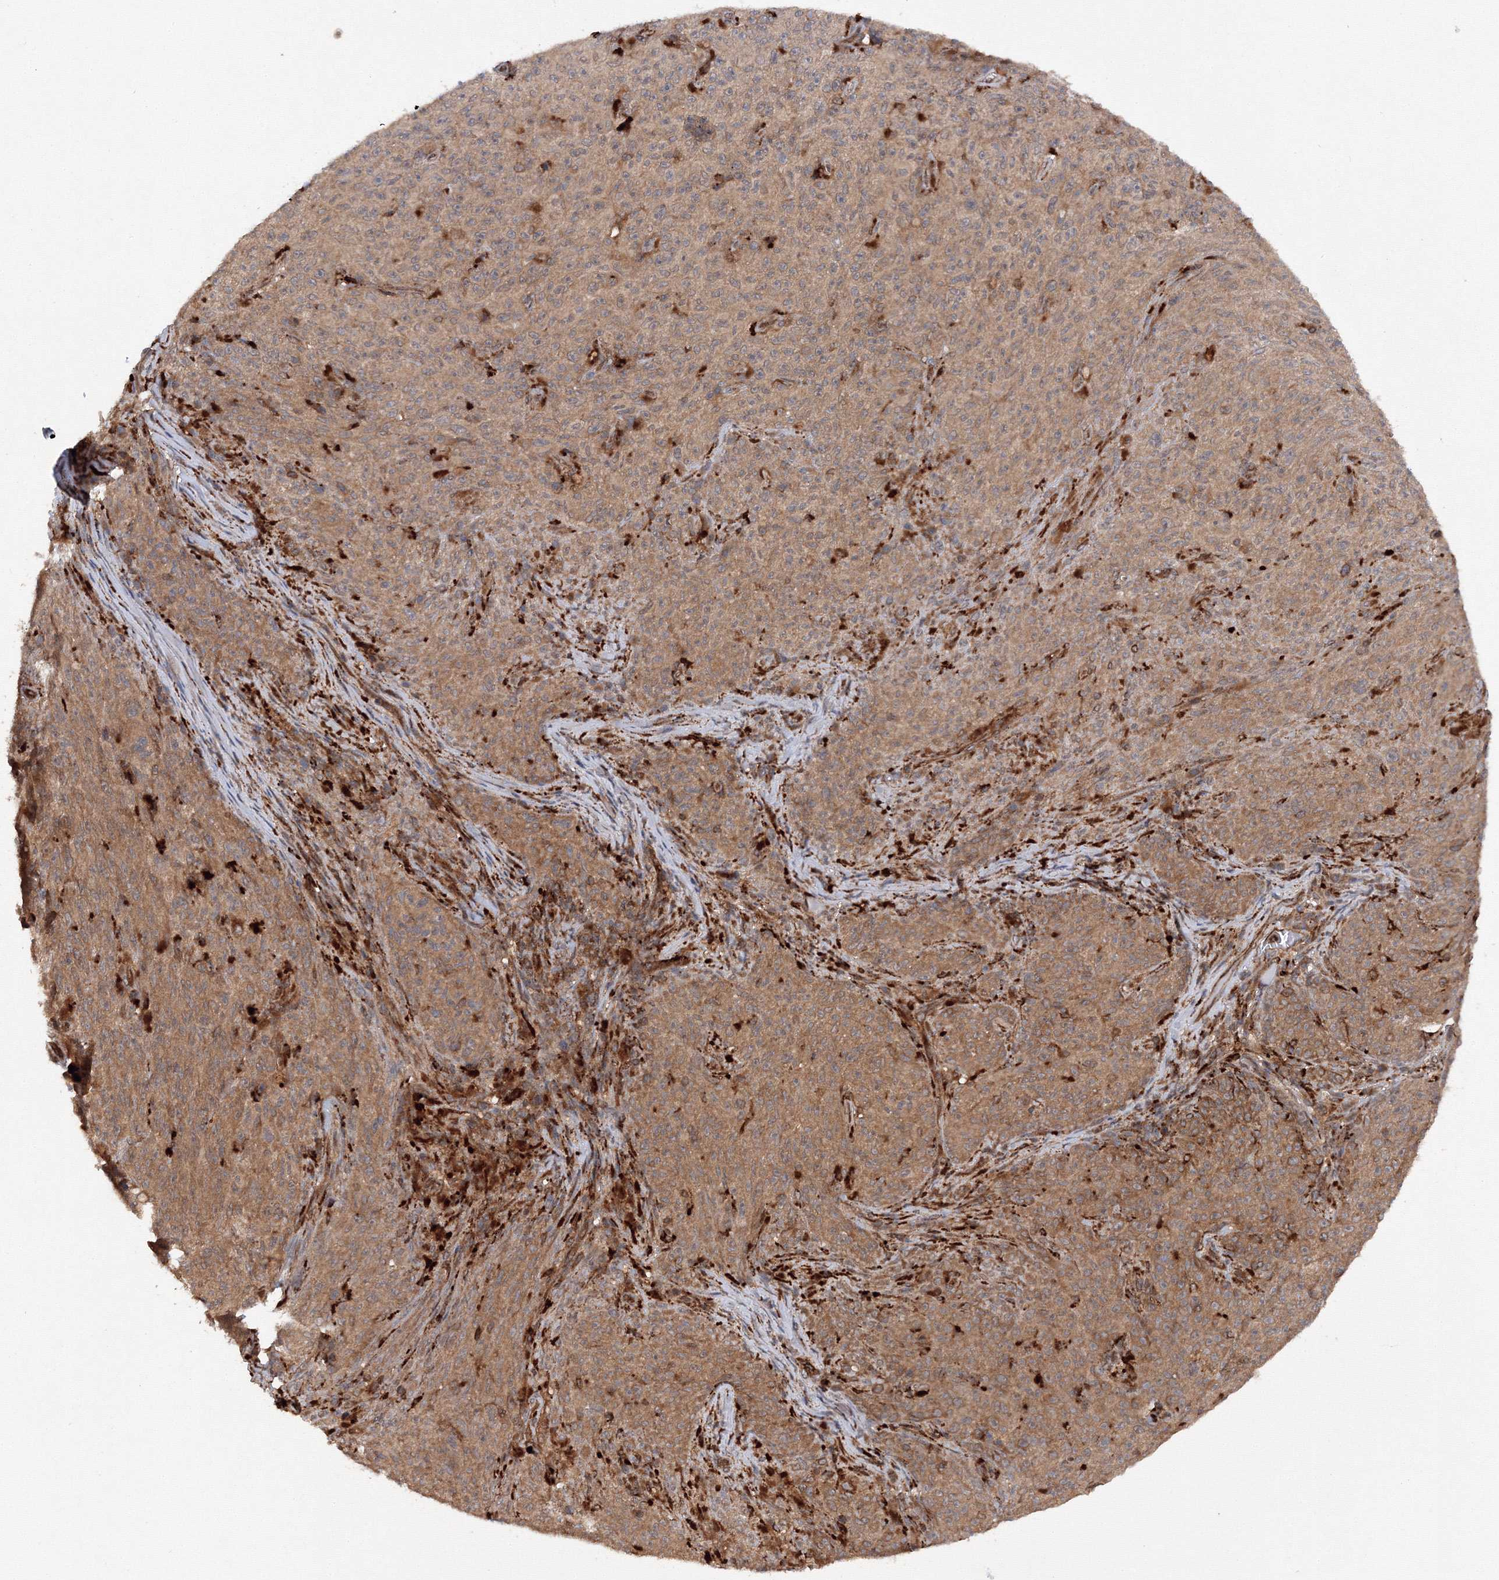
{"staining": {"intensity": "moderate", "quantity": ">75%", "location": "cytoplasmic/membranous"}, "tissue": "melanoma", "cell_type": "Tumor cells", "image_type": "cancer", "snomed": [{"axis": "morphology", "description": "Malignant melanoma, NOS"}, {"axis": "topography", "description": "Skin"}], "caption": "Human malignant melanoma stained for a protein (brown) shows moderate cytoplasmic/membranous positive expression in about >75% of tumor cells.", "gene": "DCTD", "patient": {"sex": "female", "age": 82}}